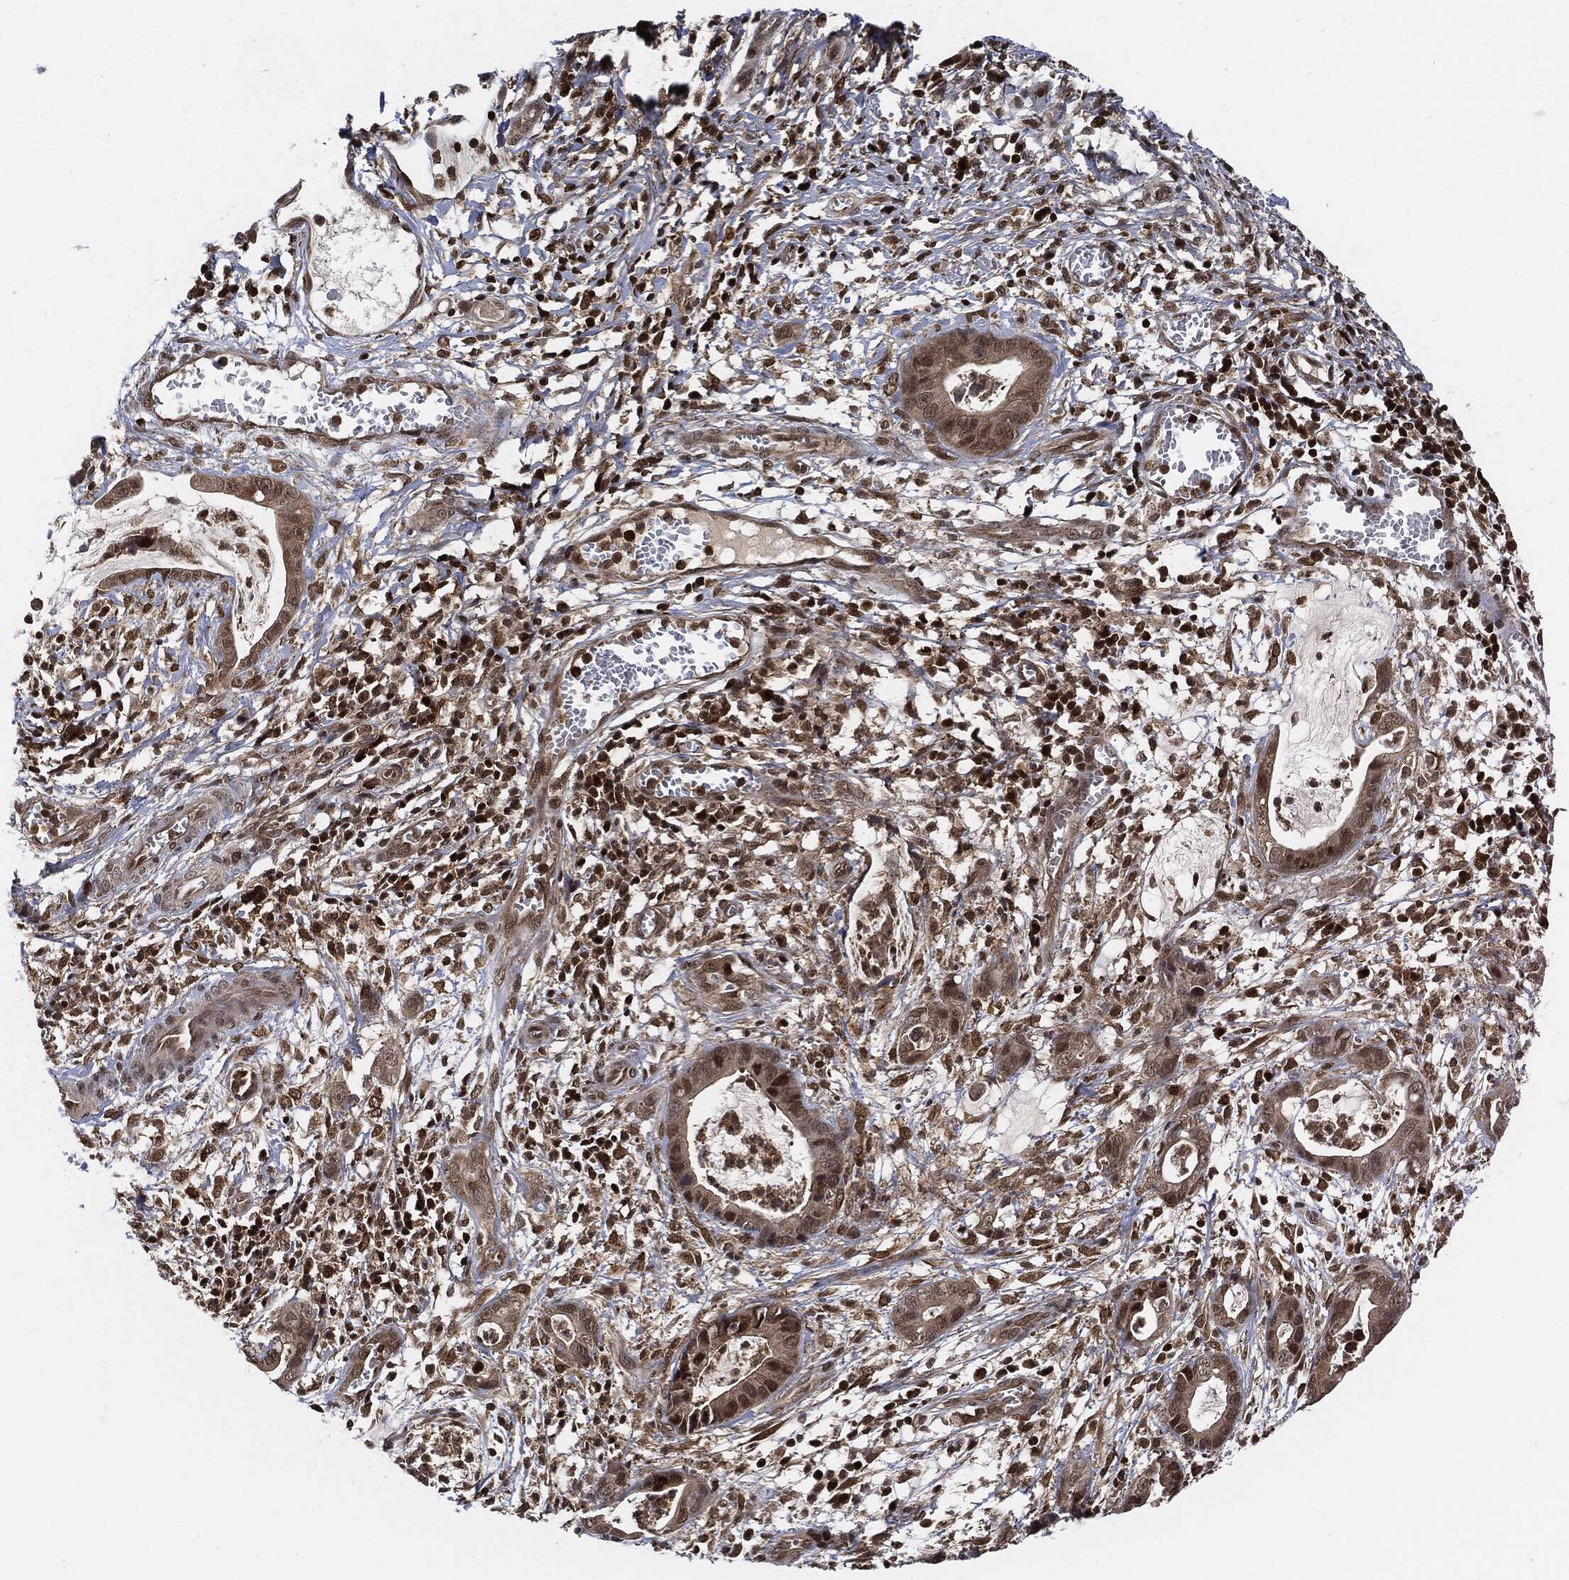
{"staining": {"intensity": "weak", "quantity": ">75%", "location": "cytoplasmic/membranous,nuclear"}, "tissue": "cervical cancer", "cell_type": "Tumor cells", "image_type": "cancer", "snomed": [{"axis": "morphology", "description": "Adenocarcinoma, NOS"}, {"axis": "topography", "description": "Cervix"}], "caption": "DAB immunohistochemical staining of human cervical adenocarcinoma demonstrates weak cytoplasmic/membranous and nuclear protein positivity in approximately >75% of tumor cells.", "gene": "CUTA", "patient": {"sex": "female", "age": 44}}